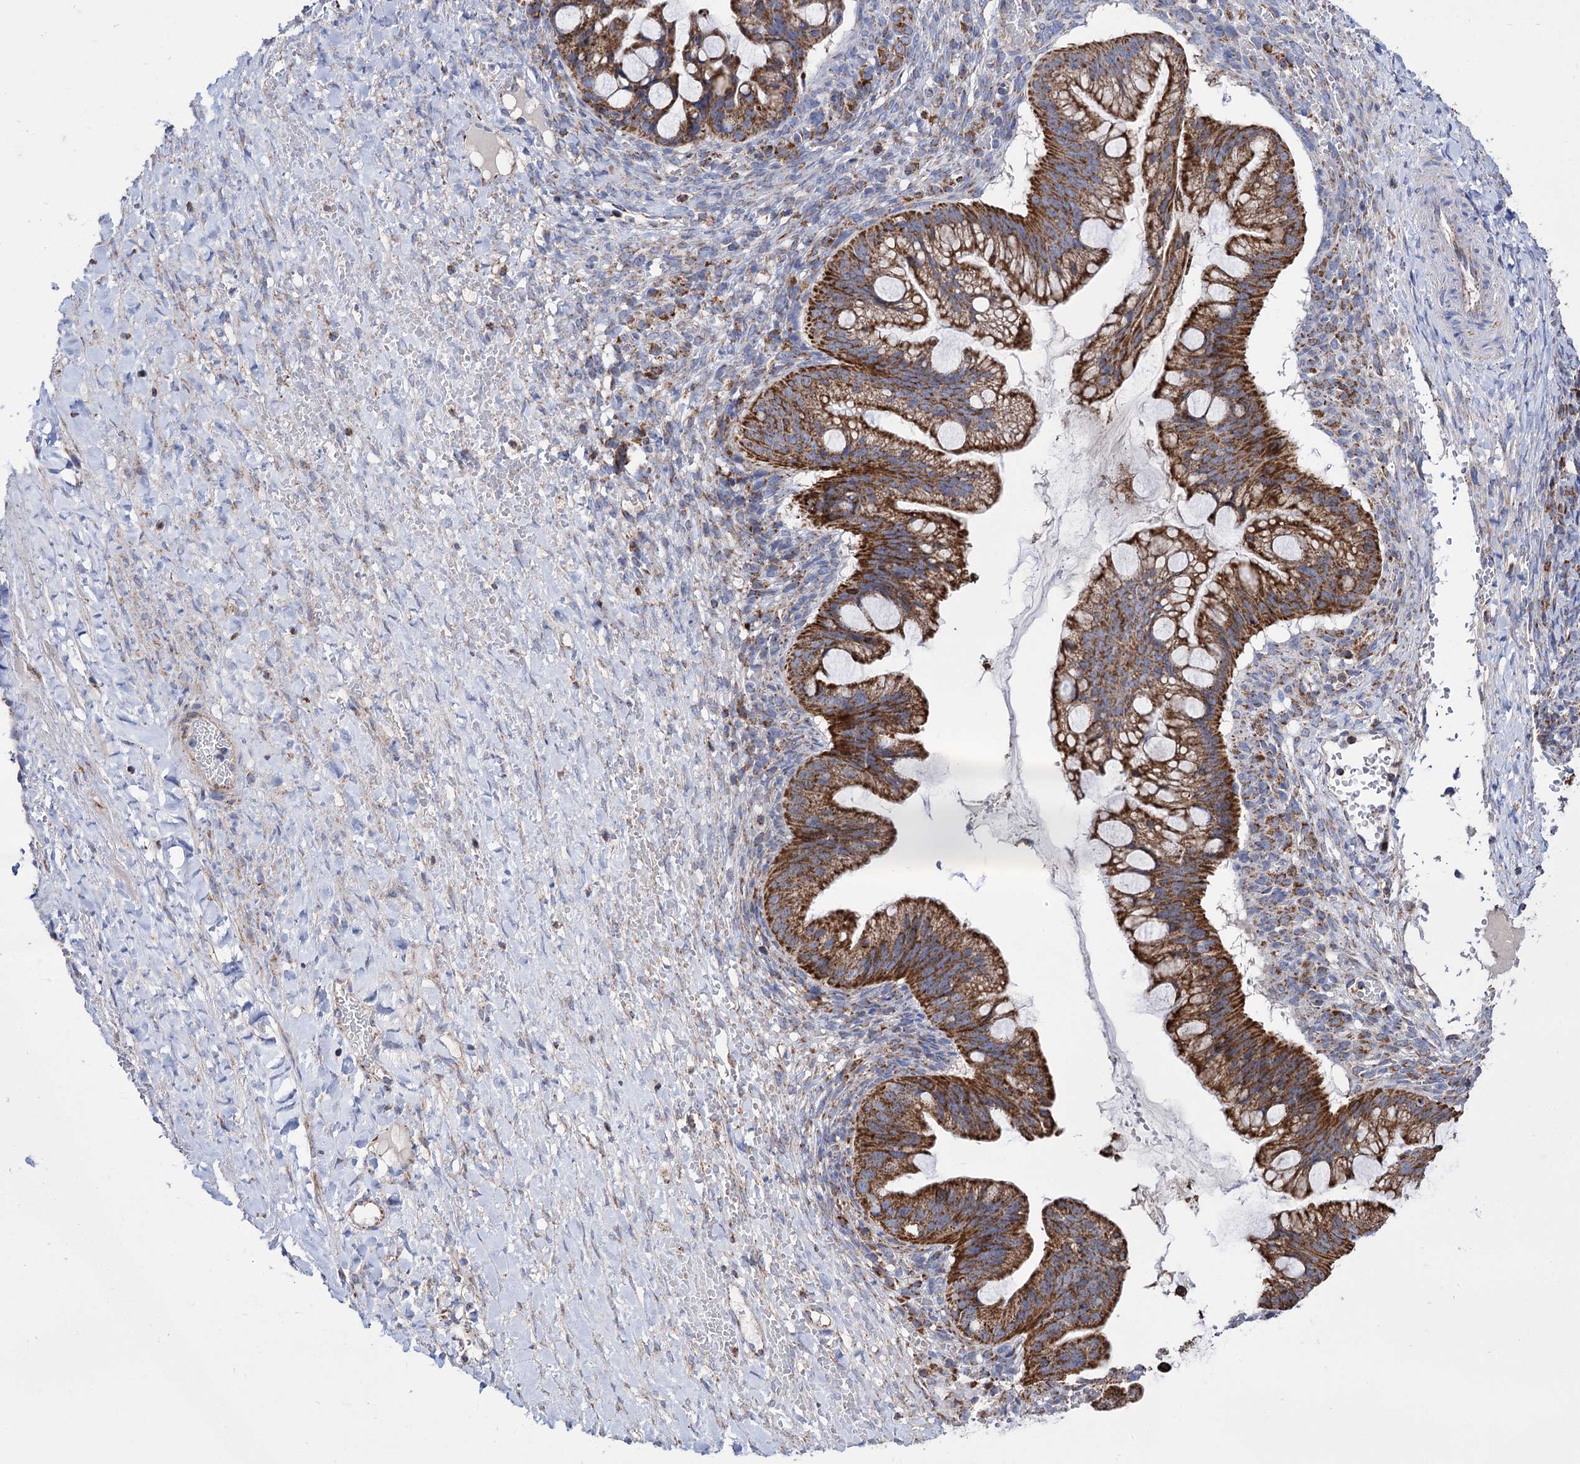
{"staining": {"intensity": "strong", "quantity": ">75%", "location": "cytoplasmic/membranous"}, "tissue": "ovarian cancer", "cell_type": "Tumor cells", "image_type": "cancer", "snomed": [{"axis": "morphology", "description": "Cystadenocarcinoma, mucinous, NOS"}, {"axis": "topography", "description": "Ovary"}], "caption": "Mucinous cystadenocarcinoma (ovarian) stained with a protein marker exhibits strong staining in tumor cells.", "gene": "ABHD10", "patient": {"sex": "female", "age": 73}}